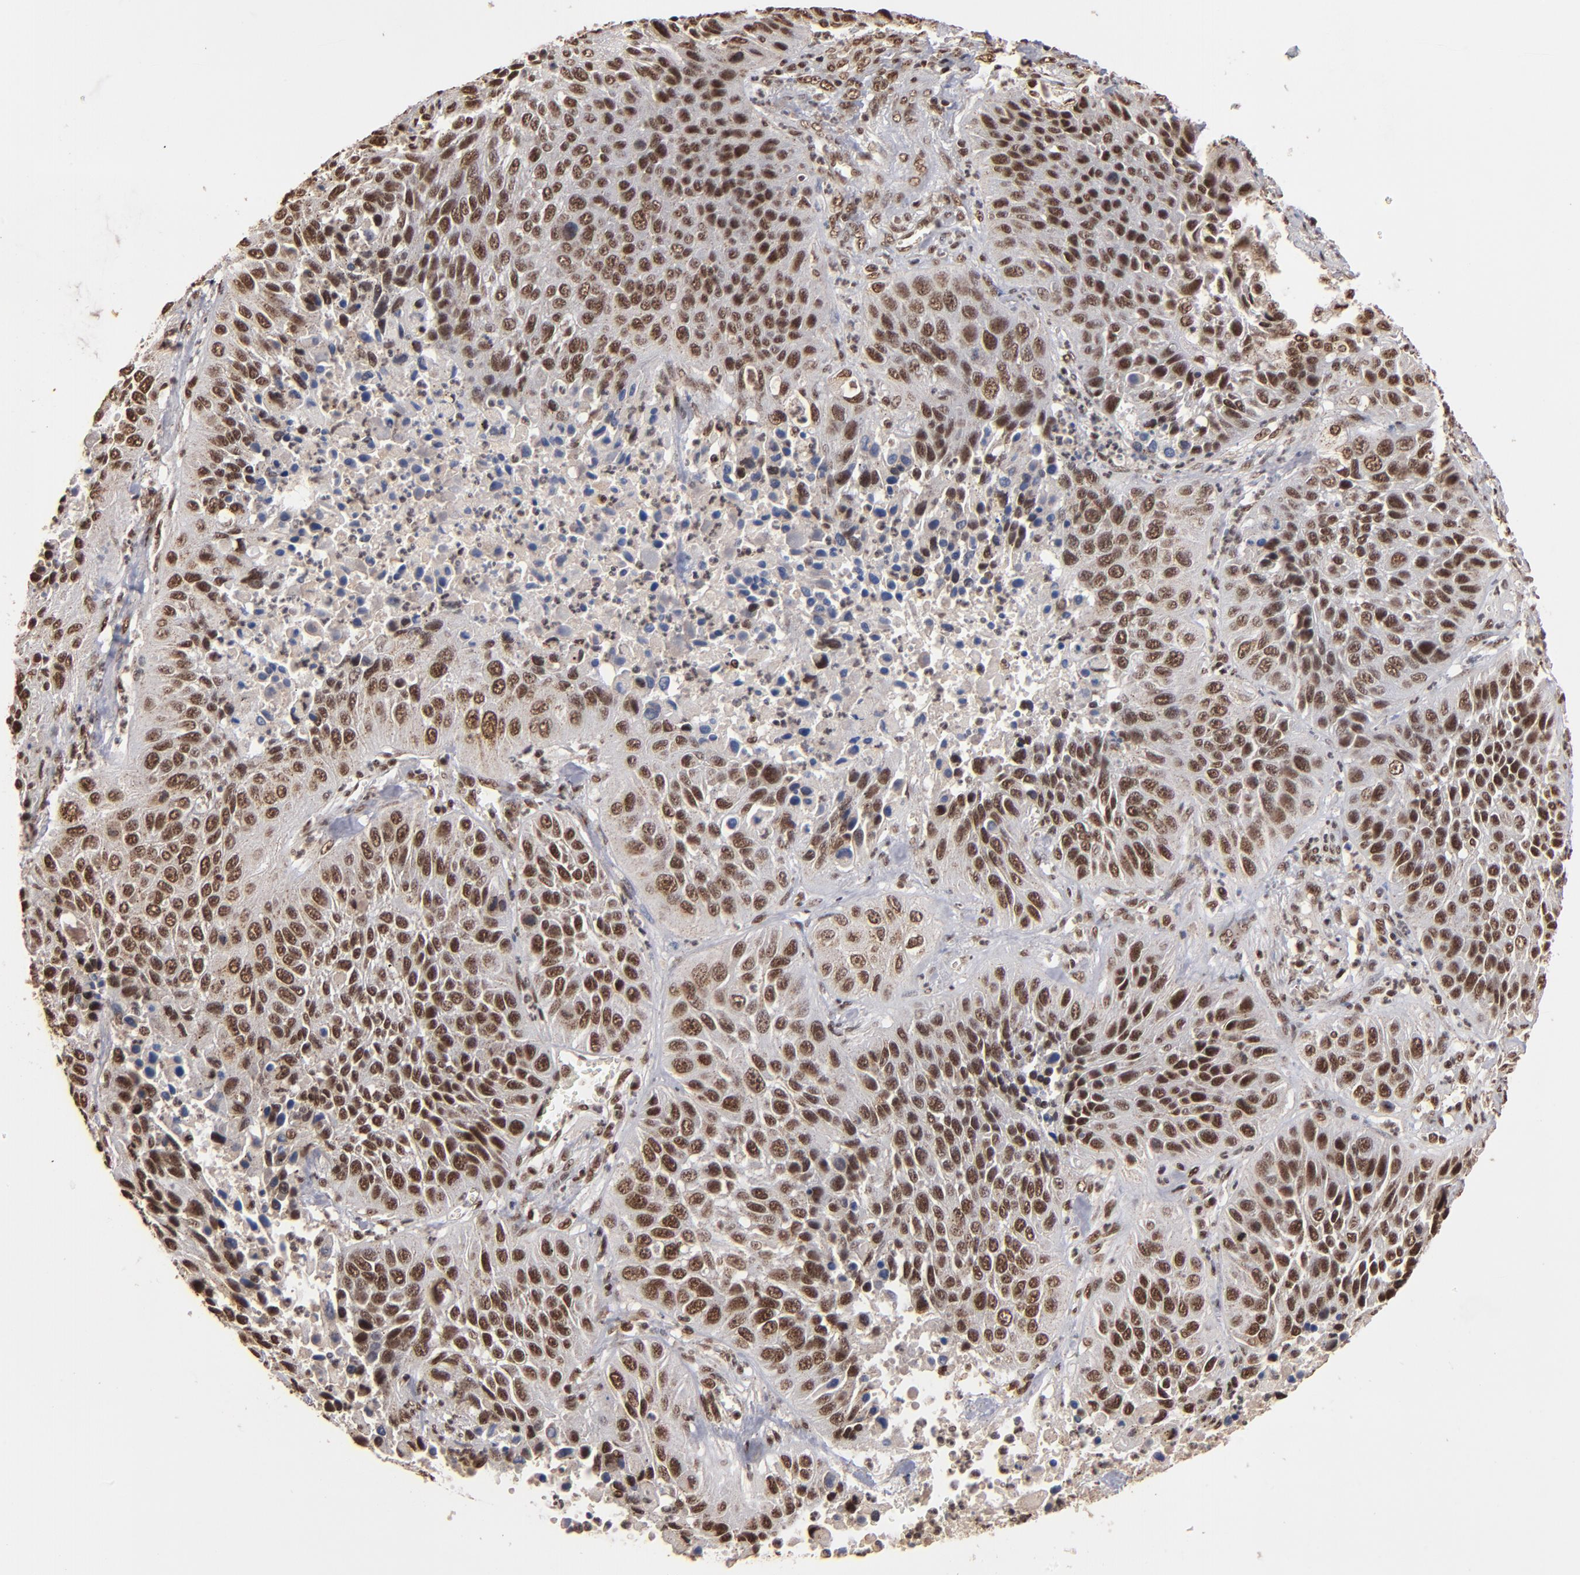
{"staining": {"intensity": "moderate", "quantity": ">75%", "location": "nuclear"}, "tissue": "lung cancer", "cell_type": "Tumor cells", "image_type": "cancer", "snomed": [{"axis": "morphology", "description": "Squamous cell carcinoma, NOS"}, {"axis": "topography", "description": "Lung"}], "caption": "Tumor cells show medium levels of moderate nuclear staining in approximately >75% of cells in lung cancer (squamous cell carcinoma).", "gene": "SNW1", "patient": {"sex": "female", "age": 76}}